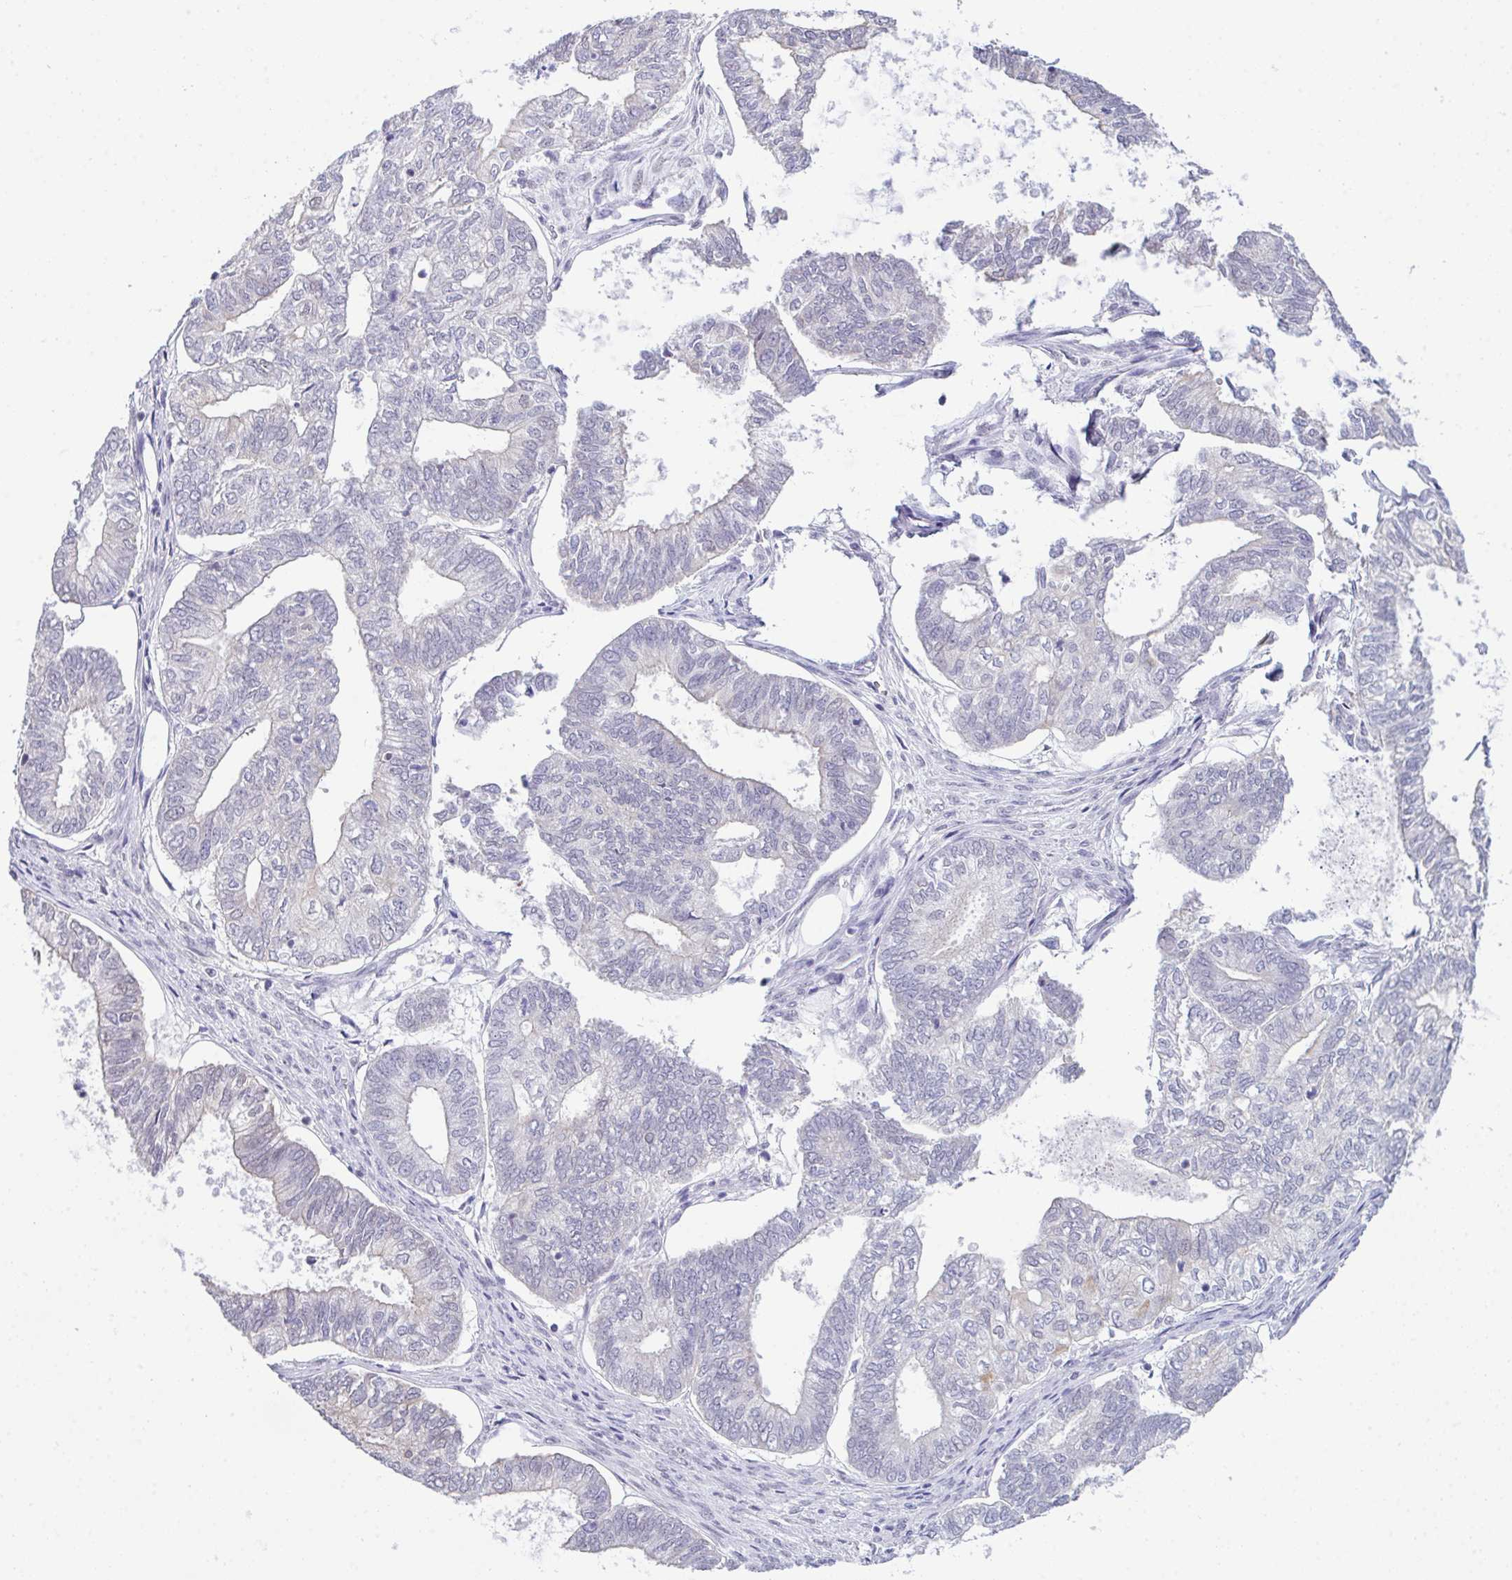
{"staining": {"intensity": "negative", "quantity": "none", "location": "none"}, "tissue": "ovarian cancer", "cell_type": "Tumor cells", "image_type": "cancer", "snomed": [{"axis": "morphology", "description": "Carcinoma, endometroid"}, {"axis": "topography", "description": "Ovary"}], "caption": "High power microscopy image of an immunohistochemistry histopathology image of ovarian endometroid carcinoma, revealing no significant expression in tumor cells. The staining was performed using DAB to visualize the protein expression in brown, while the nuclei were stained in blue with hematoxylin (Magnification: 20x).", "gene": "ATP6V0D2", "patient": {"sex": "female", "age": 64}}